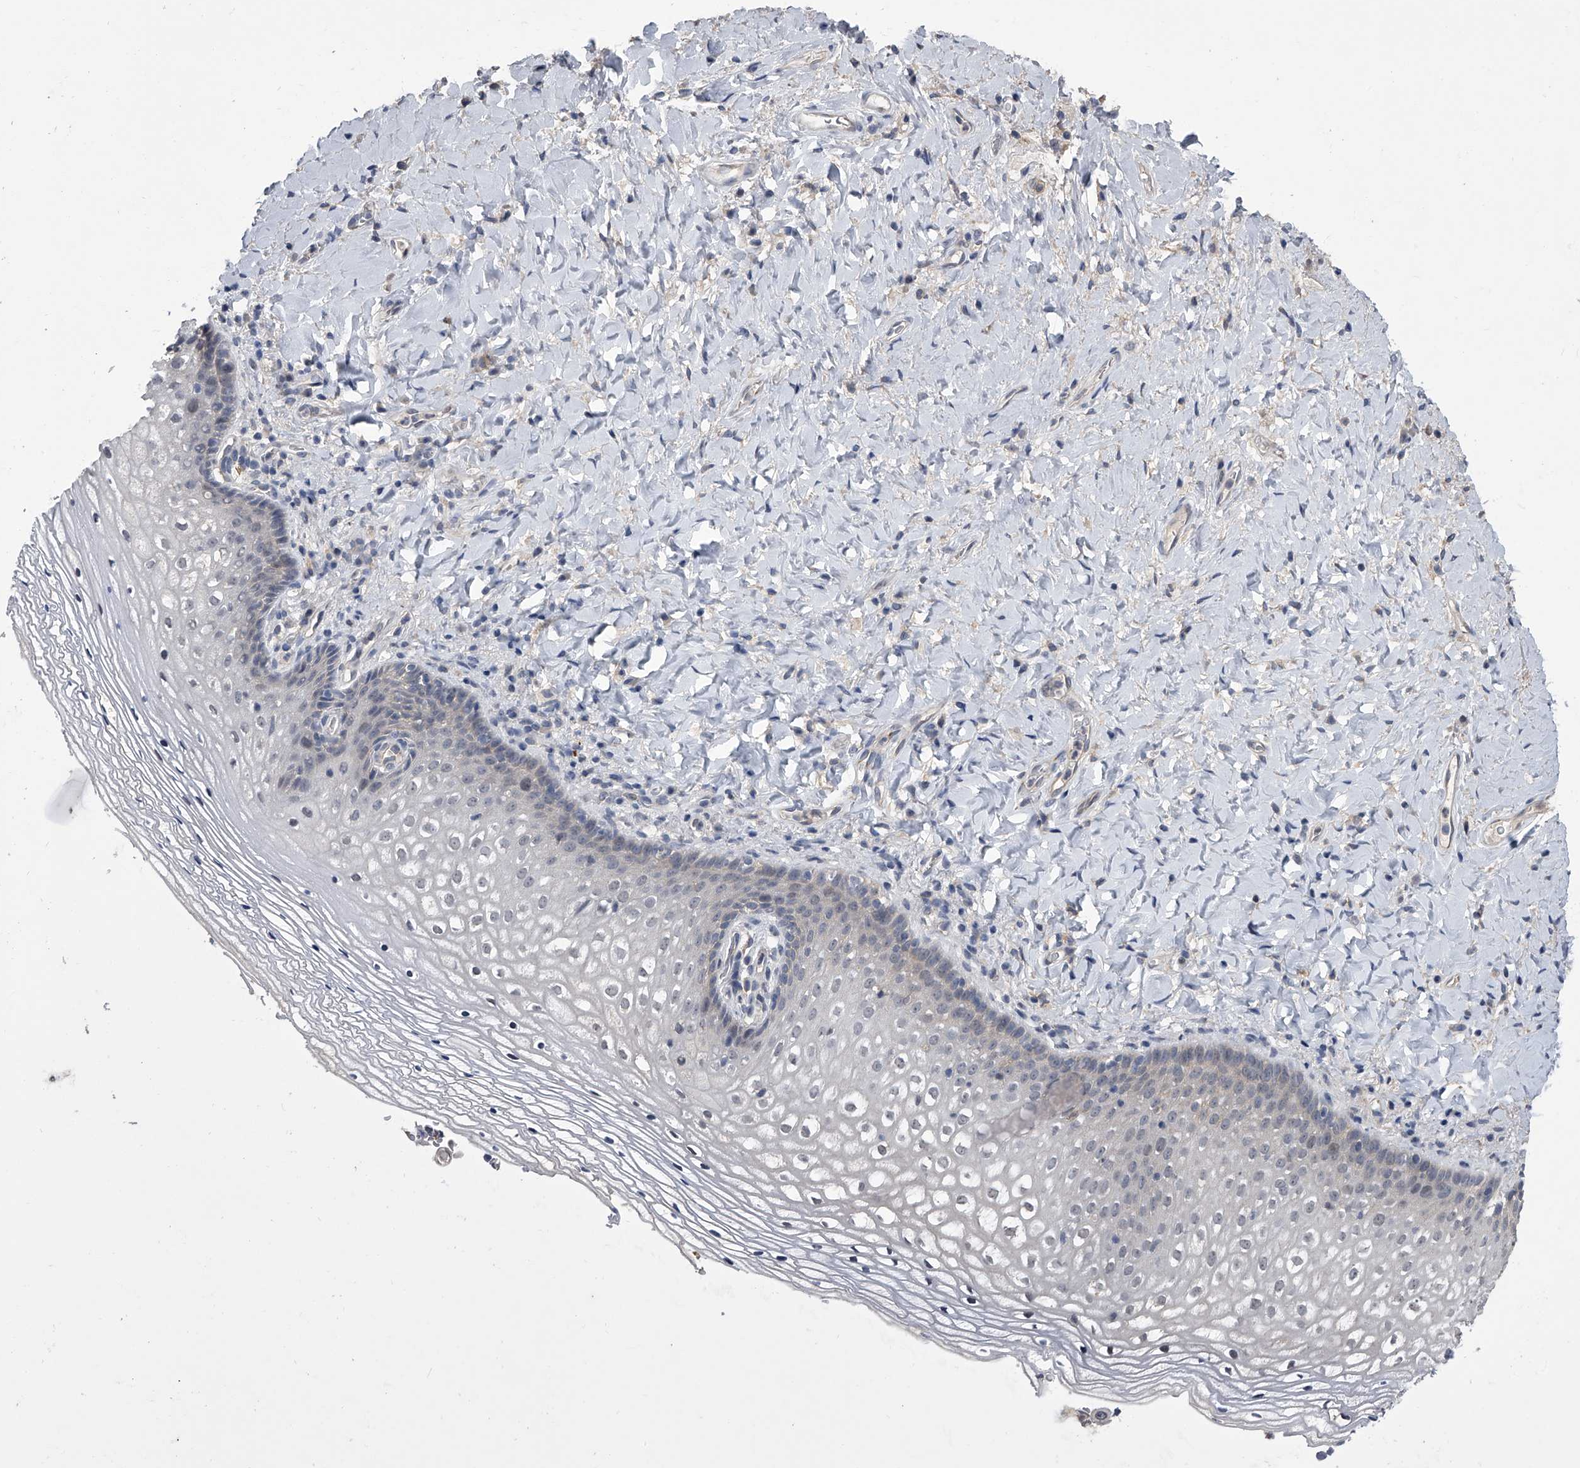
{"staining": {"intensity": "negative", "quantity": "none", "location": "none"}, "tissue": "vagina", "cell_type": "Squamous epithelial cells", "image_type": "normal", "snomed": [{"axis": "morphology", "description": "Normal tissue, NOS"}, {"axis": "topography", "description": "Vagina"}], "caption": "Immunohistochemistry (IHC) of unremarkable vagina shows no staining in squamous epithelial cells.", "gene": "MAP4K3", "patient": {"sex": "female", "age": 60}}